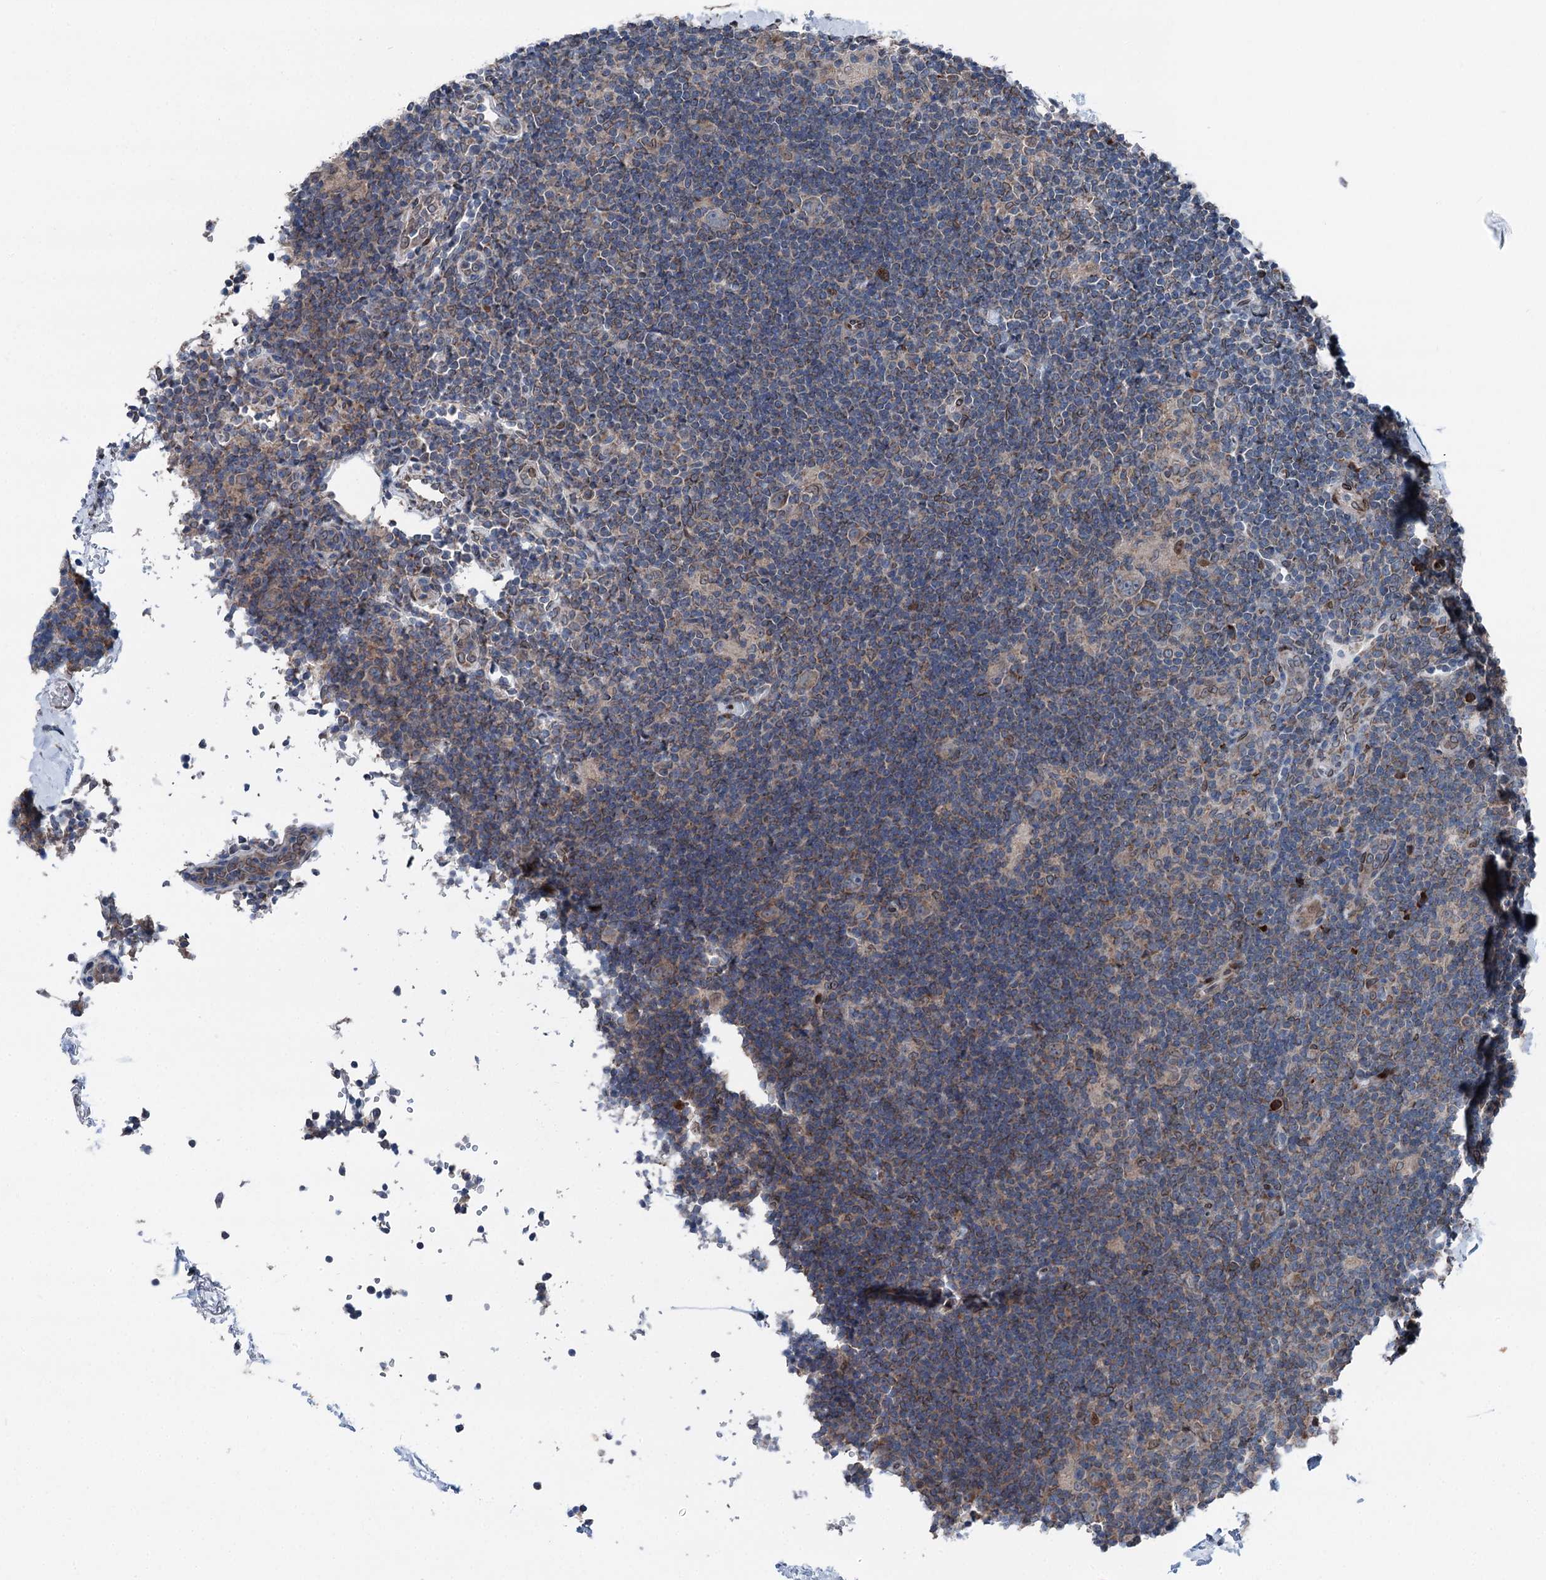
{"staining": {"intensity": "weak", "quantity": "25%-75%", "location": "cytoplasmic/membranous"}, "tissue": "lymphoma", "cell_type": "Tumor cells", "image_type": "cancer", "snomed": [{"axis": "morphology", "description": "Hodgkin's disease, NOS"}, {"axis": "topography", "description": "Lymph node"}], "caption": "Immunohistochemical staining of human Hodgkin's disease exhibits low levels of weak cytoplasmic/membranous protein expression in about 25%-75% of tumor cells.", "gene": "MRPL14", "patient": {"sex": "female", "age": 57}}